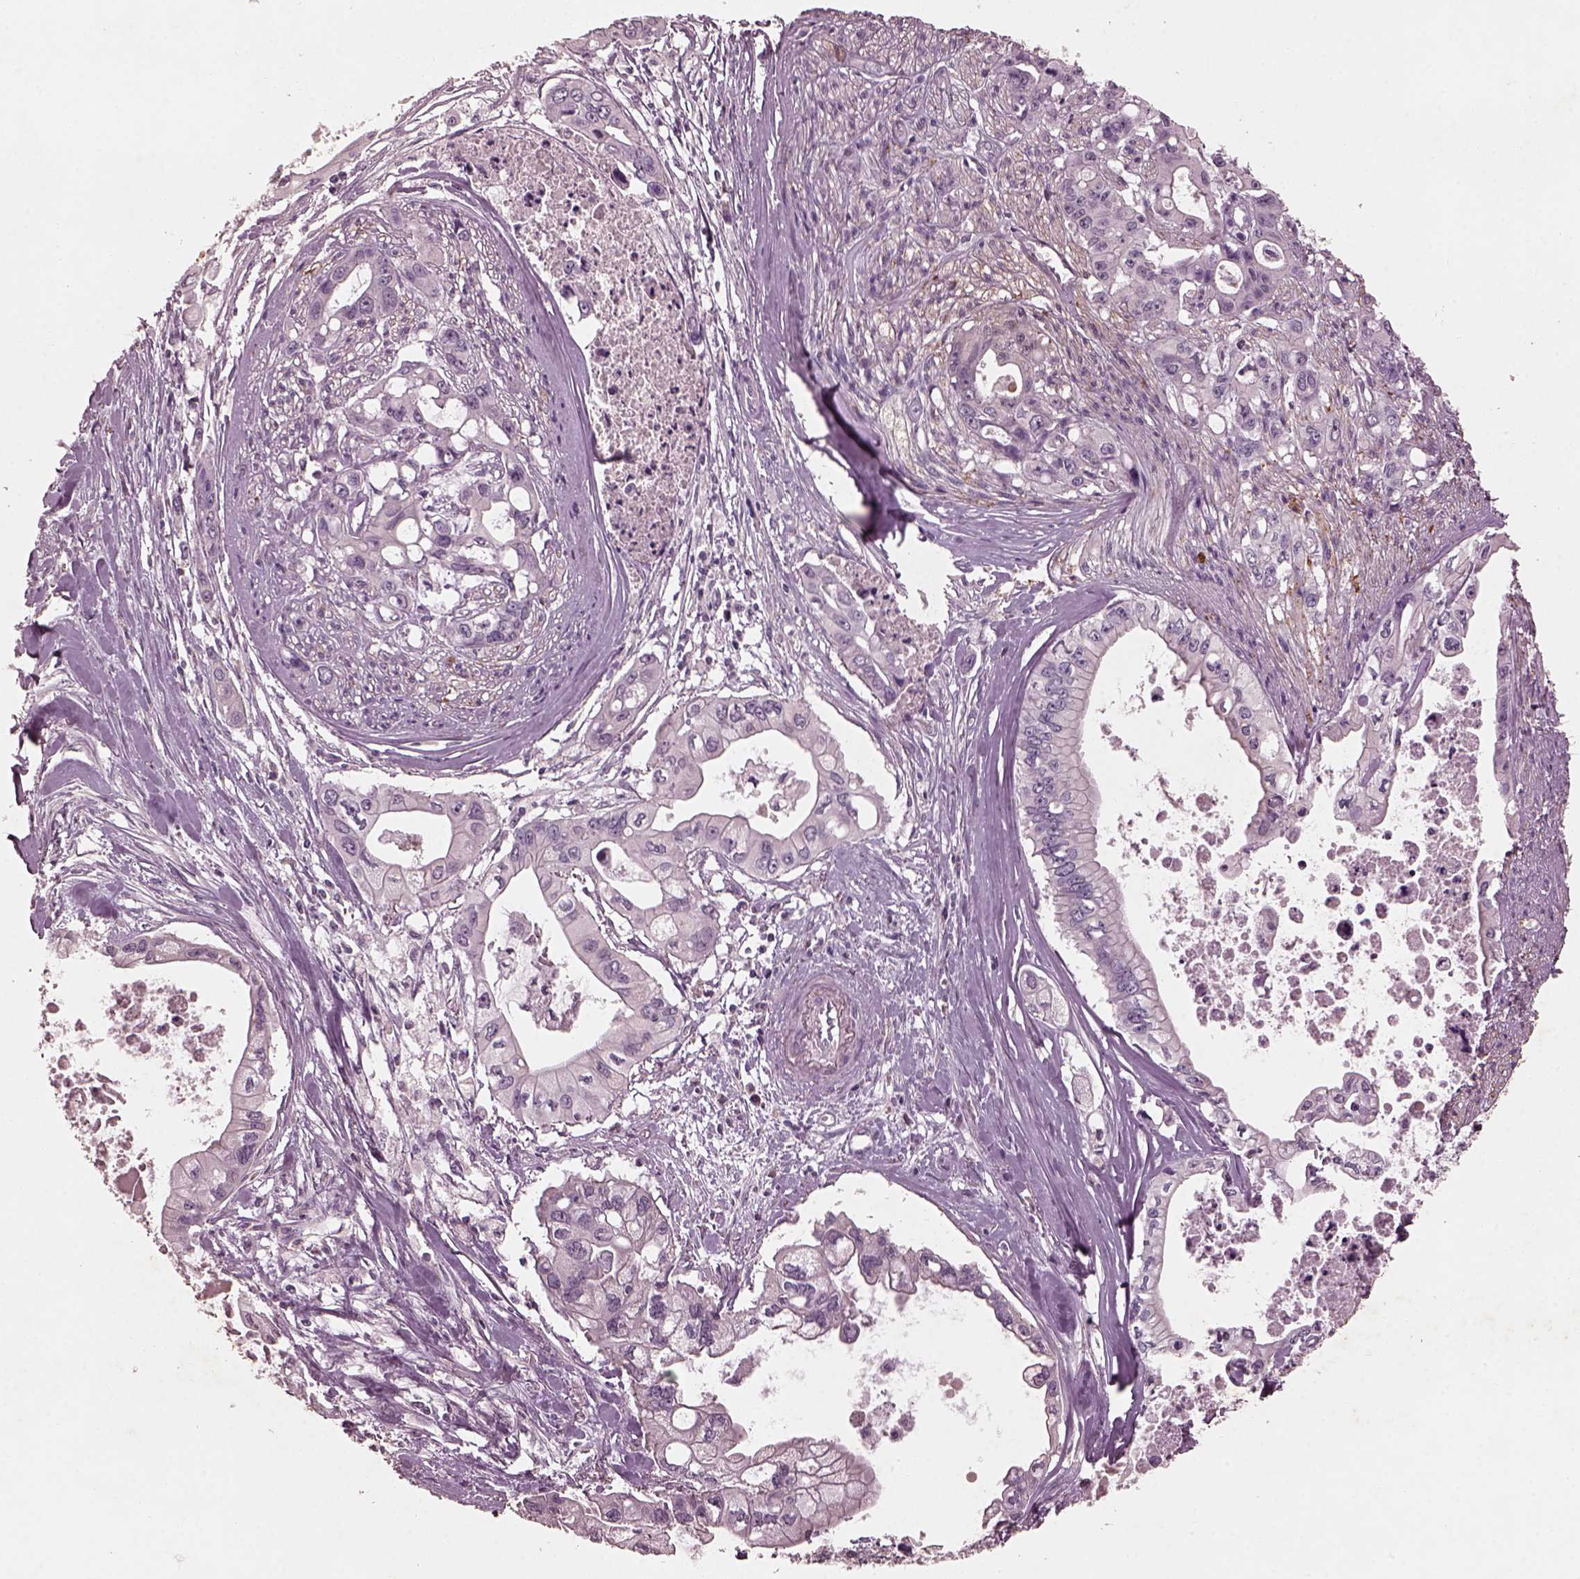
{"staining": {"intensity": "negative", "quantity": "none", "location": "none"}, "tissue": "pancreatic cancer", "cell_type": "Tumor cells", "image_type": "cancer", "snomed": [{"axis": "morphology", "description": "Adenocarcinoma, NOS"}, {"axis": "topography", "description": "Pancreas"}], "caption": "Pancreatic adenocarcinoma stained for a protein using IHC shows no expression tumor cells.", "gene": "FRRS1L", "patient": {"sex": "male", "age": 60}}